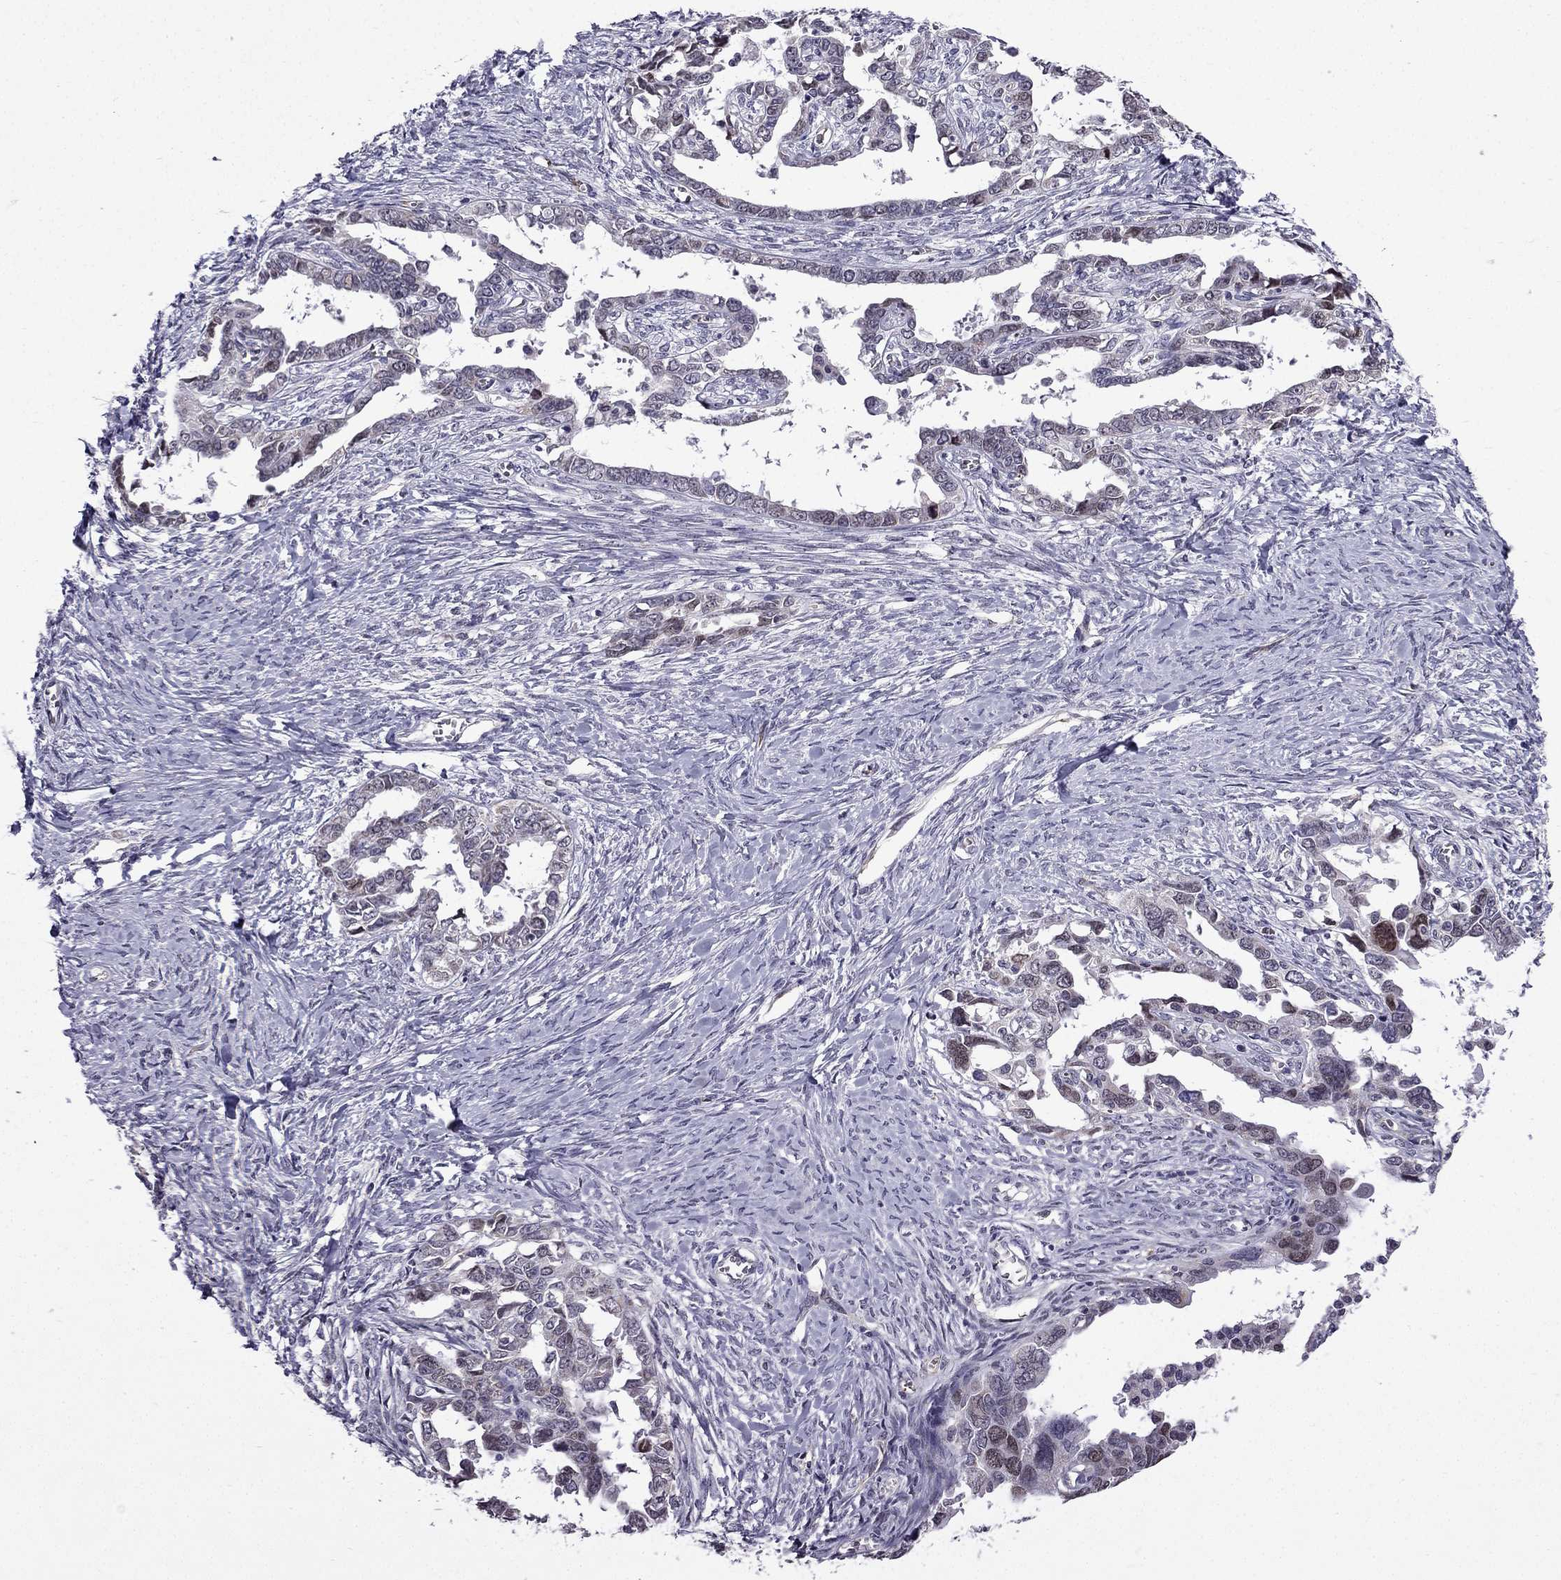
{"staining": {"intensity": "negative", "quantity": "none", "location": "none"}, "tissue": "ovarian cancer", "cell_type": "Tumor cells", "image_type": "cancer", "snomed": [{"axis": "morphology", "description": "Cystadenocarcinoma, serous, NOS"}, {"axis": "topography", "description": "Ovary"}], "caption": "Immunohistochemistry photomicrograph of neoplastic tissue: human ovarian serous cystadenocarcinoma stained with DAB (3,3'-diaminobenzidine) displays no significant protein expression in tumor cells.", "gene": "SLC6A2", "patient": {"sex": "female", "age": 69}}